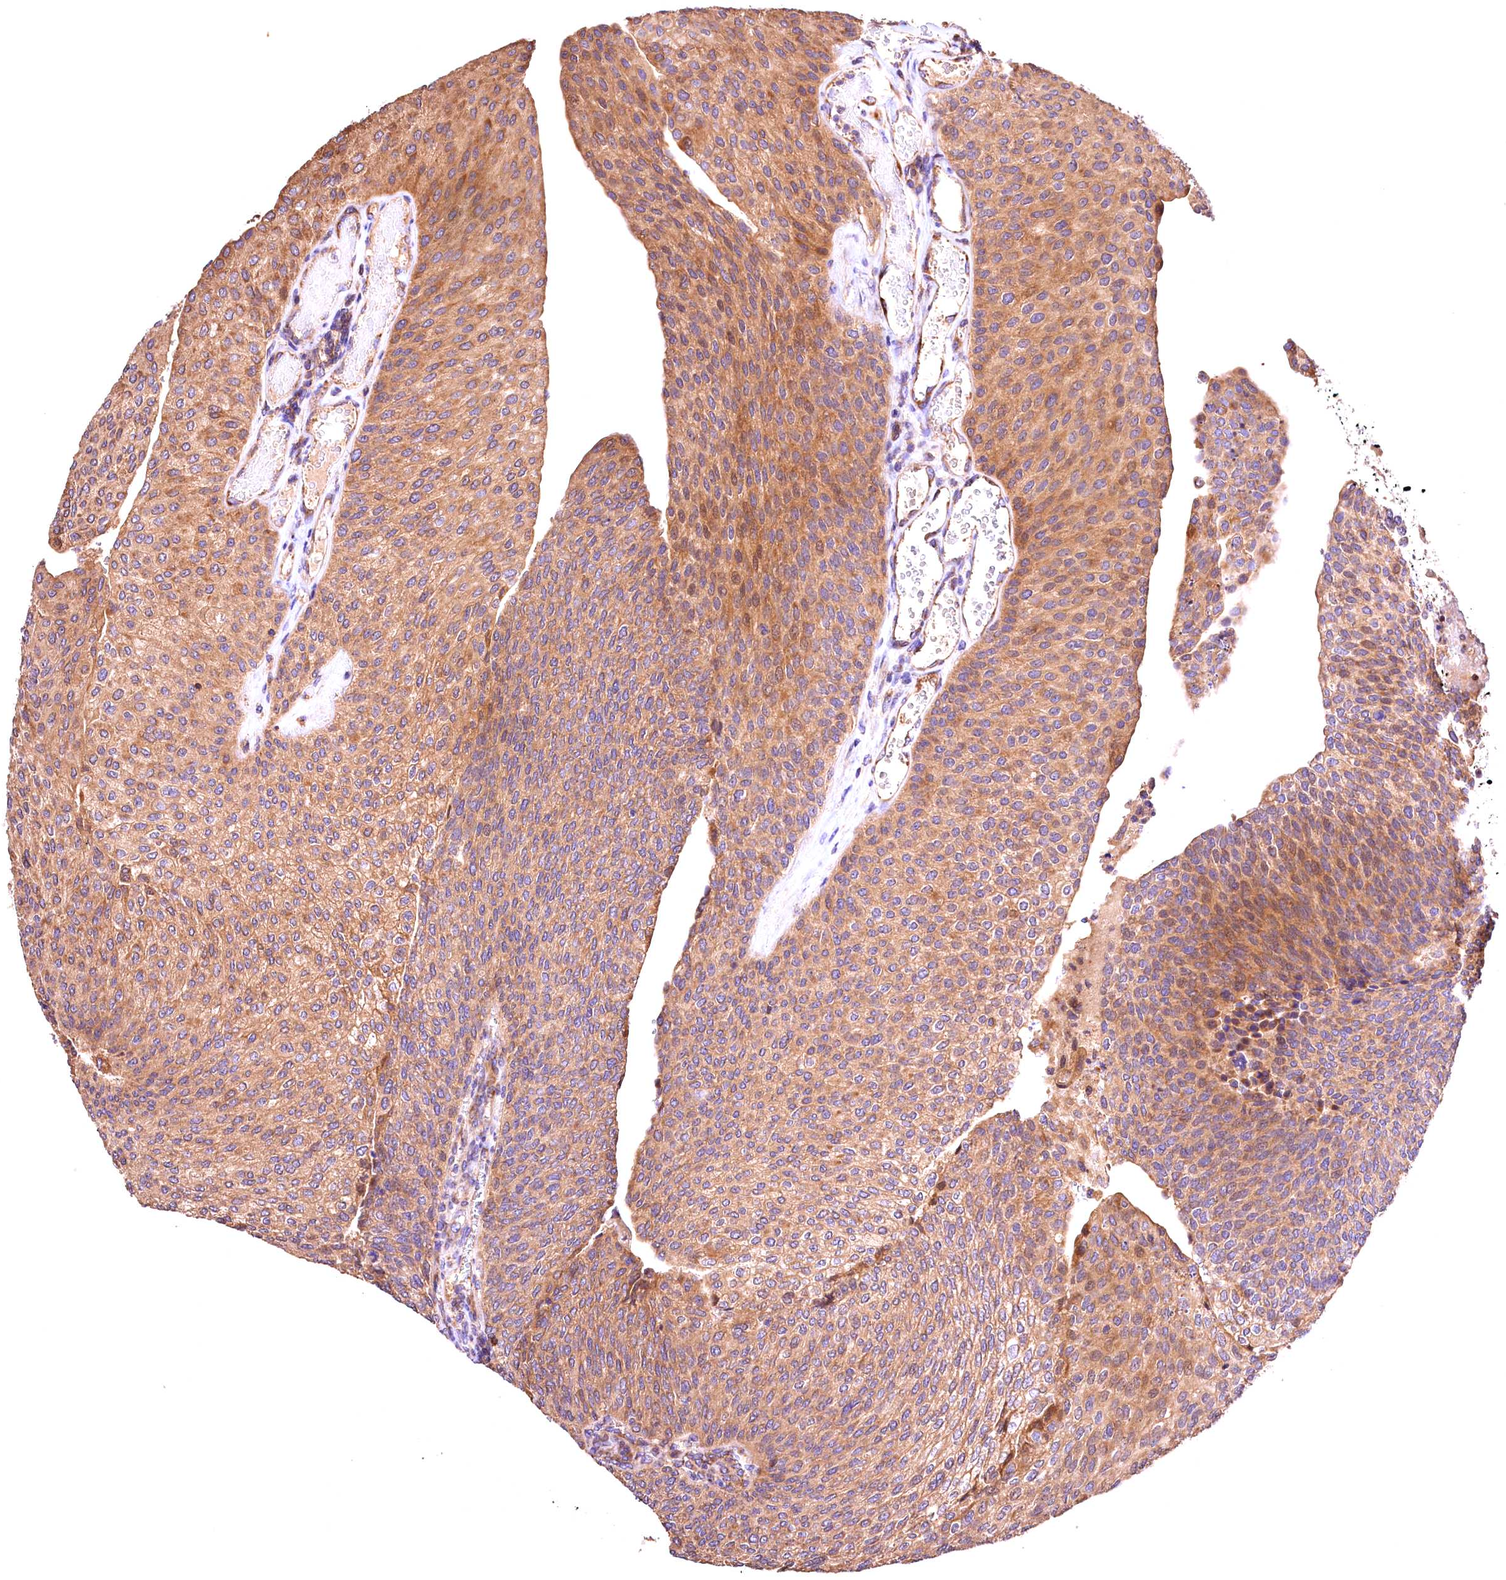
{"staining": {"intensity": "moderate", "quantity": ">75%", "location": "cytoplasmic/membranous"}, "tissue": "urothelial cancer", "cell_type": "Tumor cells", "image_type": "cancer", "snomed": [{"axis": "morphology", "description": "Urothelial carcinoma, High grade"}, {"axis": "topography", "description": "Urinary bladder"}], "caption": "Tumor cells reveal medium levels of moderate cytoplasmic/membranous staining in approximately >75% of cells in urothelial carcinoma (high-grade). The protein of interest is shown in brown color, while the nuclei are stained blue.", "gene": "KPTN", "patient": {"sex": "female", "age": 79}}